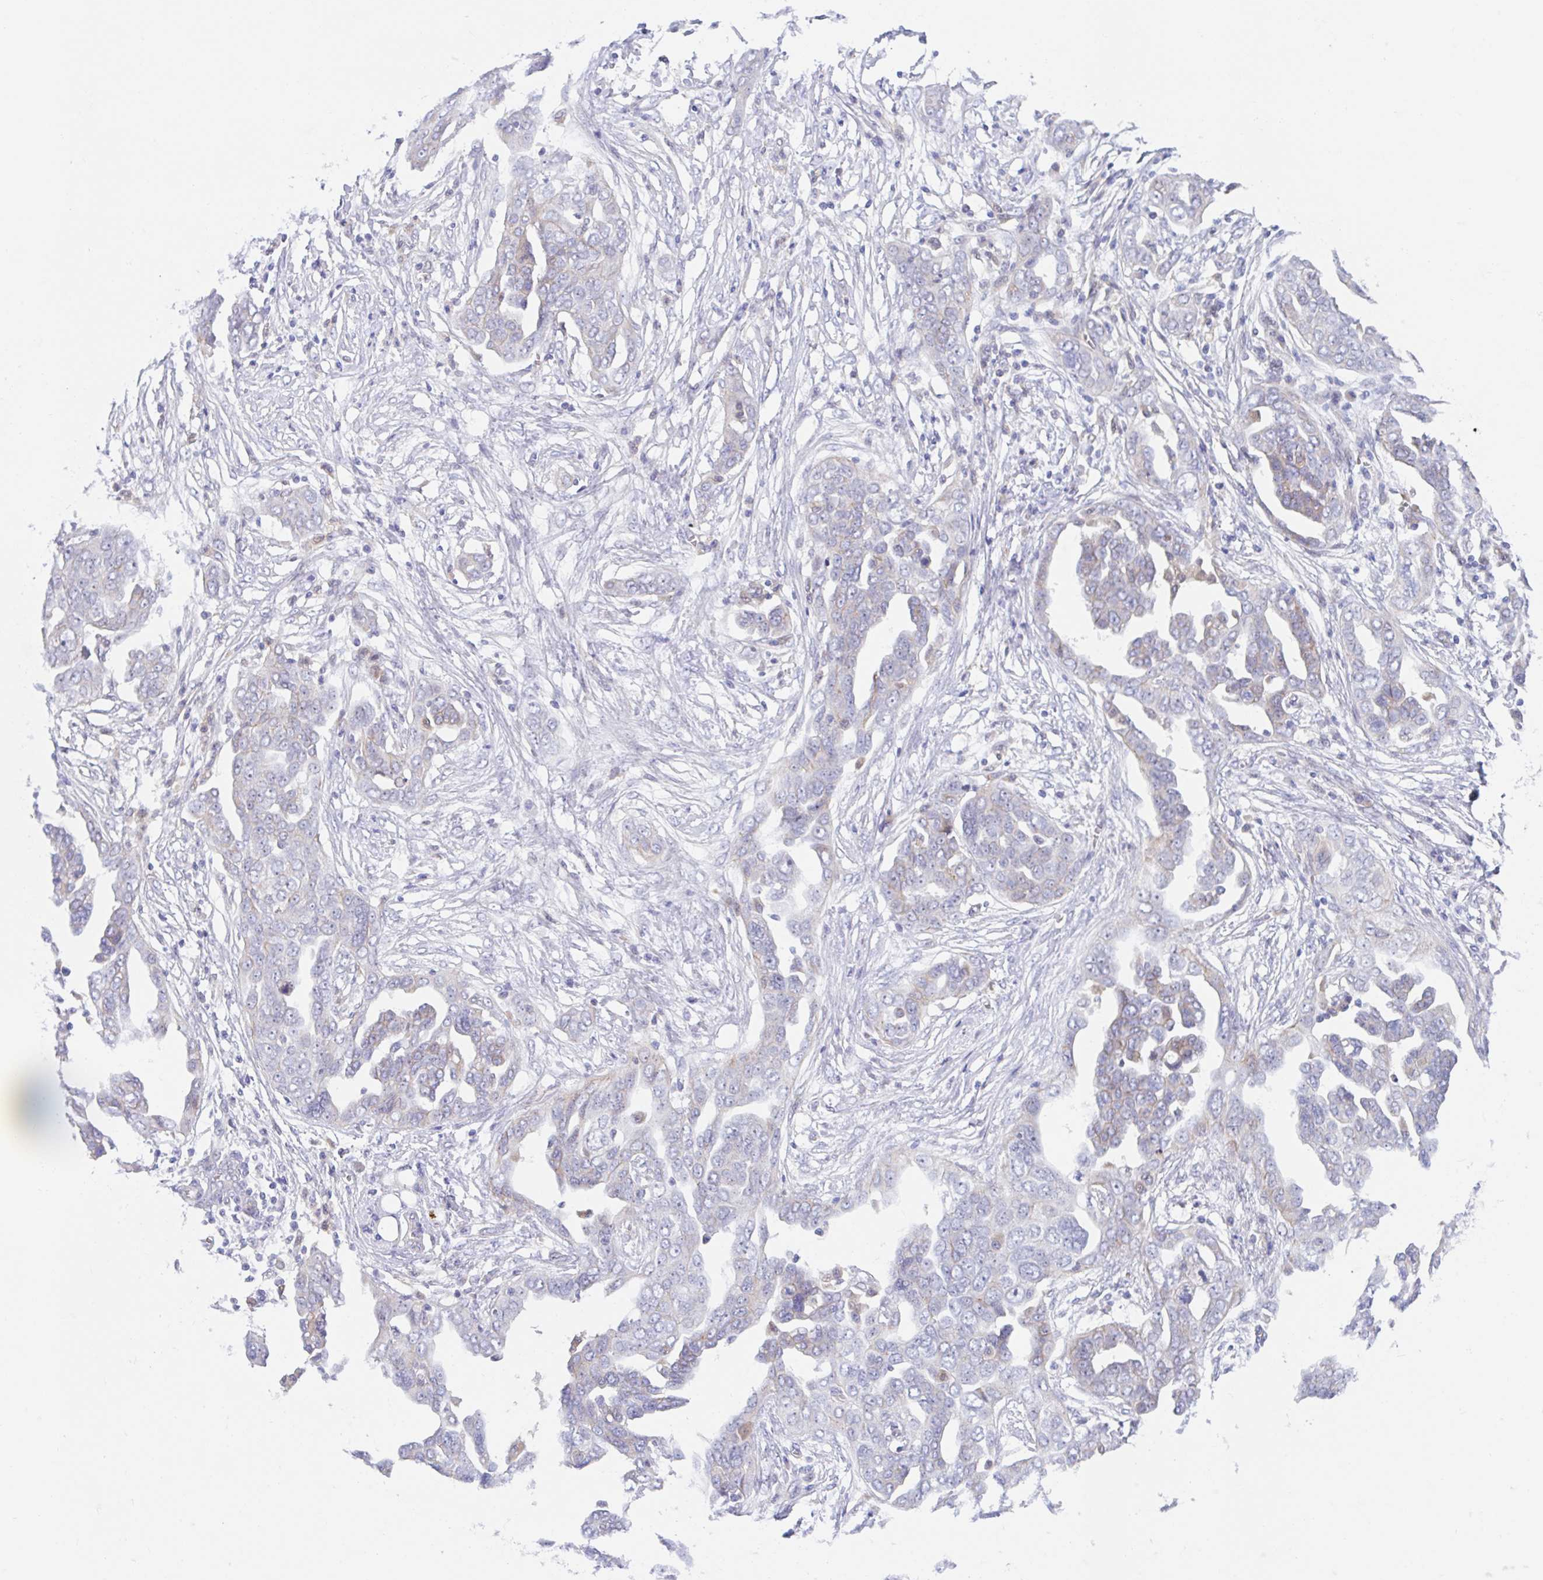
{"staining": {"intensity": "moderate", "quantity": "25%-75%", "location": "cytoplasmic/membranous"}, "tissue": "ovarian cancer", "cell_type": "Tumor cells", "image_type": "cancer", "snomed": [{"axis": "morphology", "description": "Cystadenocarcinoma, serous, NOS"}, {"axis": "topography", "description": "Ovary"}], "caption": "An image of serous cystadenocarcinoma (ovarian) stained for a protein exhibits moderate cytoplasmic/membranous brown staining in tumor cells.", "gene": "TMEM86A", "patient": {"sex": "female", "age": 59}}